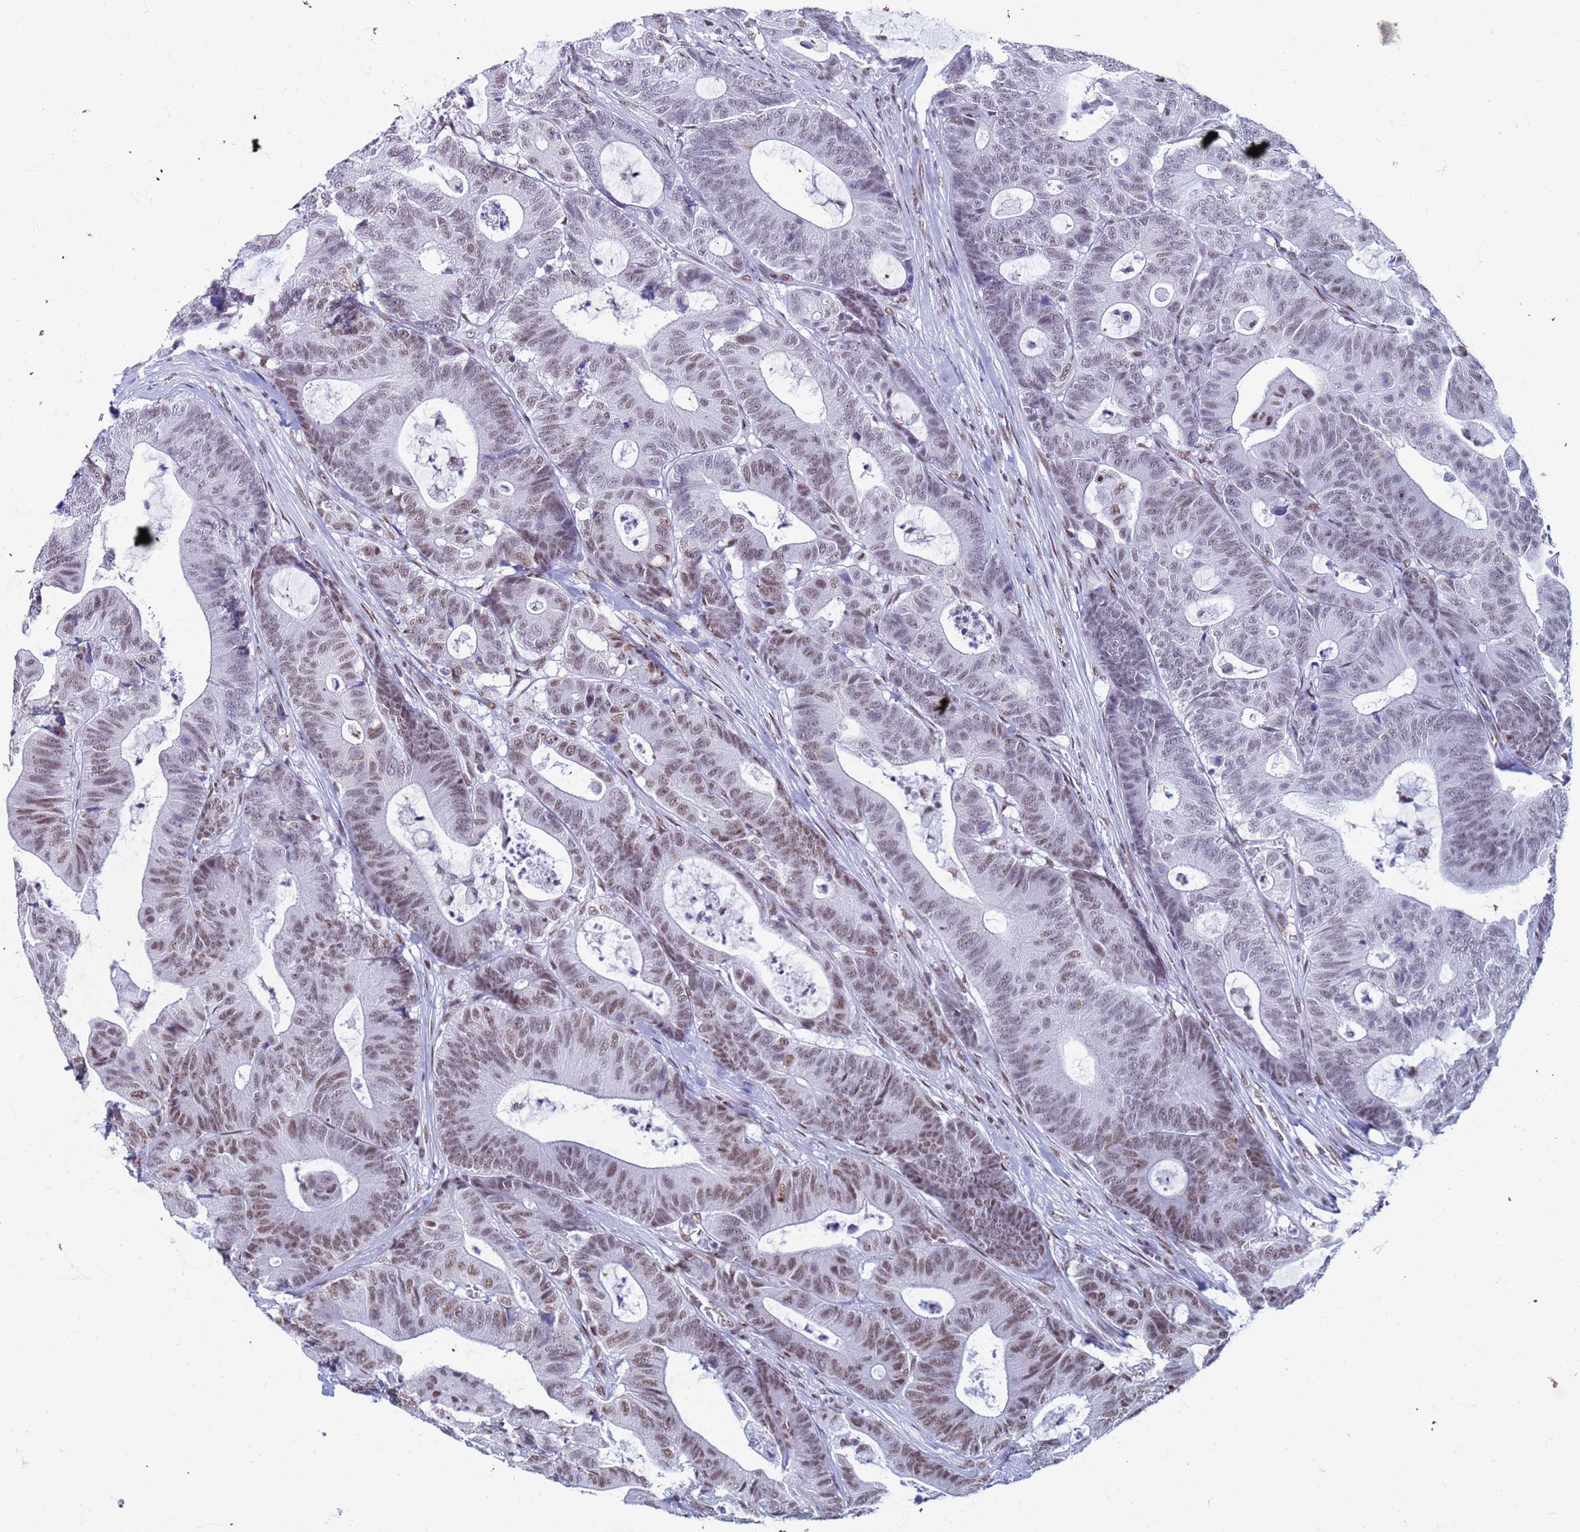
{"staining": {"intensity": "moderate", "quantity": ">75%", "location": "nuclear"}, "tissue": "colorectal cancer", "cell_type": "Tumor cells", "image_type": "cancer", "snomed": [{"axis": "morphology", "description": "Adenocarcinoma, NOS"}, {"axis": "topography", "description": "Colon"}], "caption": "The immunohistochemical stain shows moderate nuclear staining in tumor cells of colorectal adenocarcinoma tissue.", "gene": "FAM170B", "patient": {"sex": "female", "age": 84}}